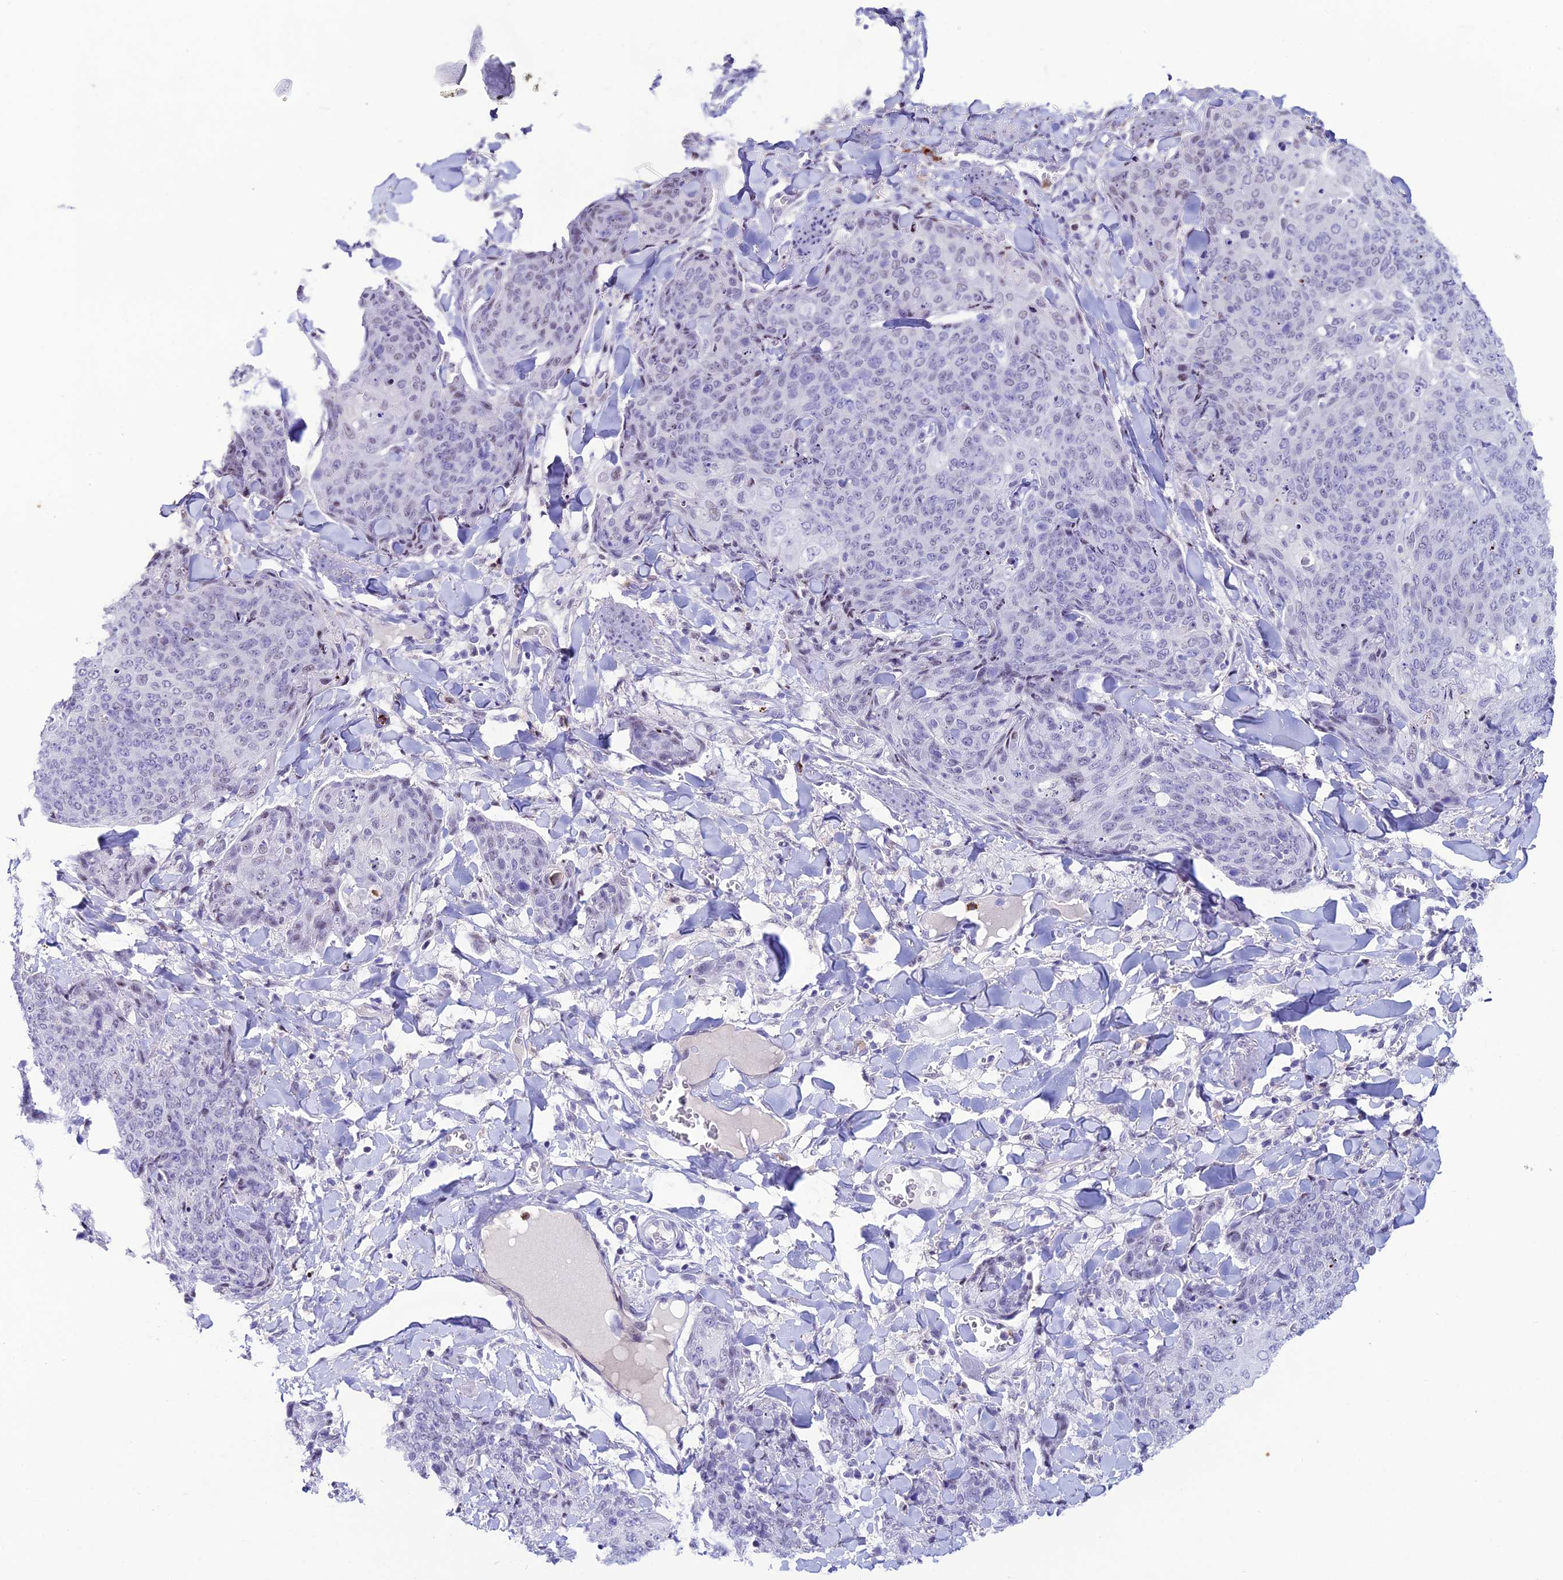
{"staining": {"intensity": "negative", "quantity": "none", "location": "none"}, "tissue": "skin cancer", "cell_type": "Tumor cells", "image_type": "cancer", "snomed": [{"axis": "morphology", "description": "Squamous cell carcinoma, NOS"}, {"axis": "topography", "description": "Skin"}, {"axis": "topography", "description": "Vulva"}], "caption": "Human skin cancer (squamous cell carcinoma) stained for a protein using immunohistochemistry (IHC) displays no expression in tumor cells.", "gene": "MFSD2B", "patient": {"sex": "female", "age": 85}}